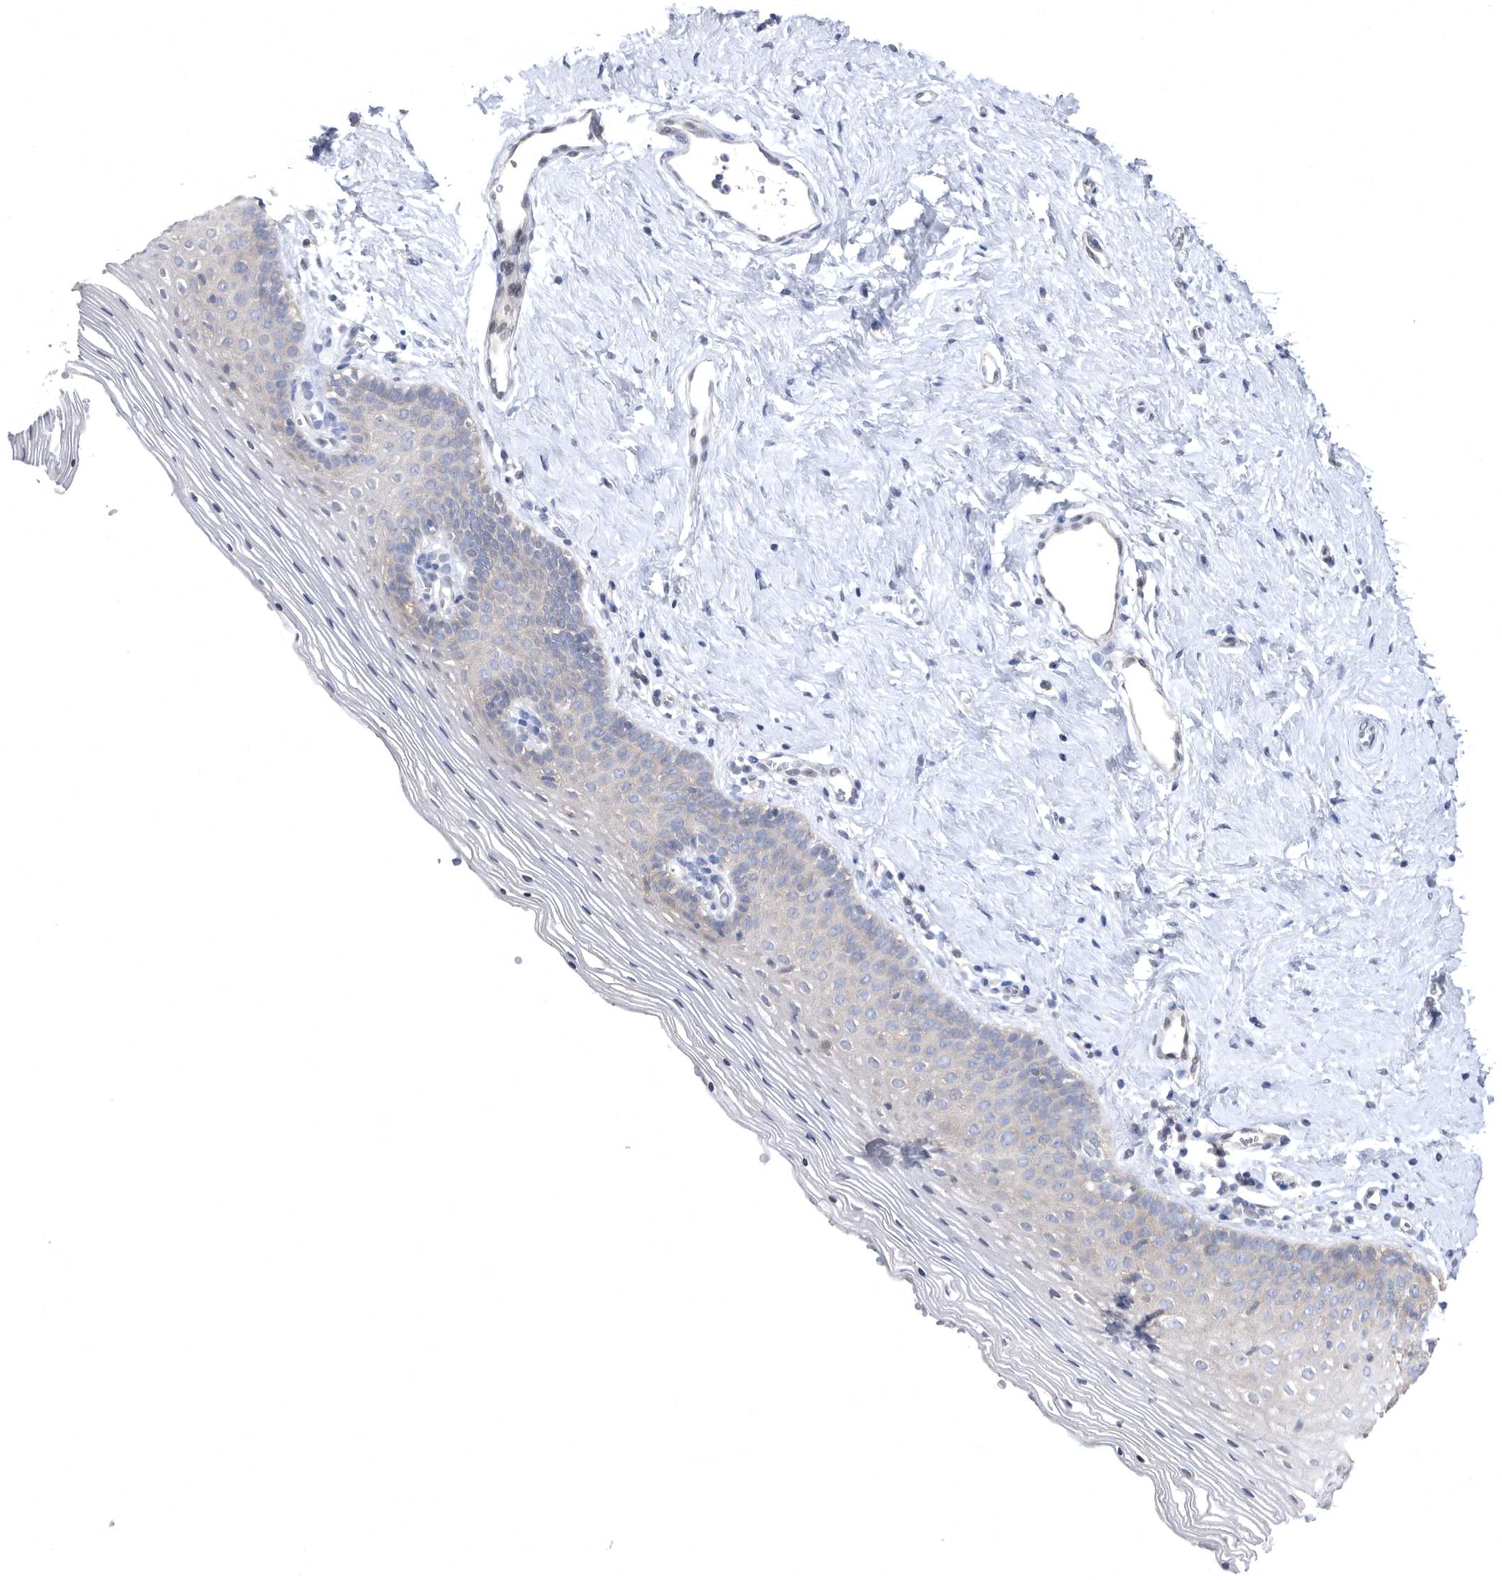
{"staining": {"intensity": "weak", "quantity": "25%-75%", "location": "cytoplasmic/membranous"}, "tissue": "vagina", "cell_type": "Squamous epithelial cells", "image_type": "normal", "snomed": [{"axis": "morphology", "description": "Normal tissue, NOS"}, {"axis": "topography", "description": "Vagina"}], "caption": "Protein expression analysis of benign vagina displays weak cytoplasmic/membranous positivity in about 25%-75% of squamous epithelial cells.", "gene": "CCT4", "patient": {"sex": "female", "age": 32}}